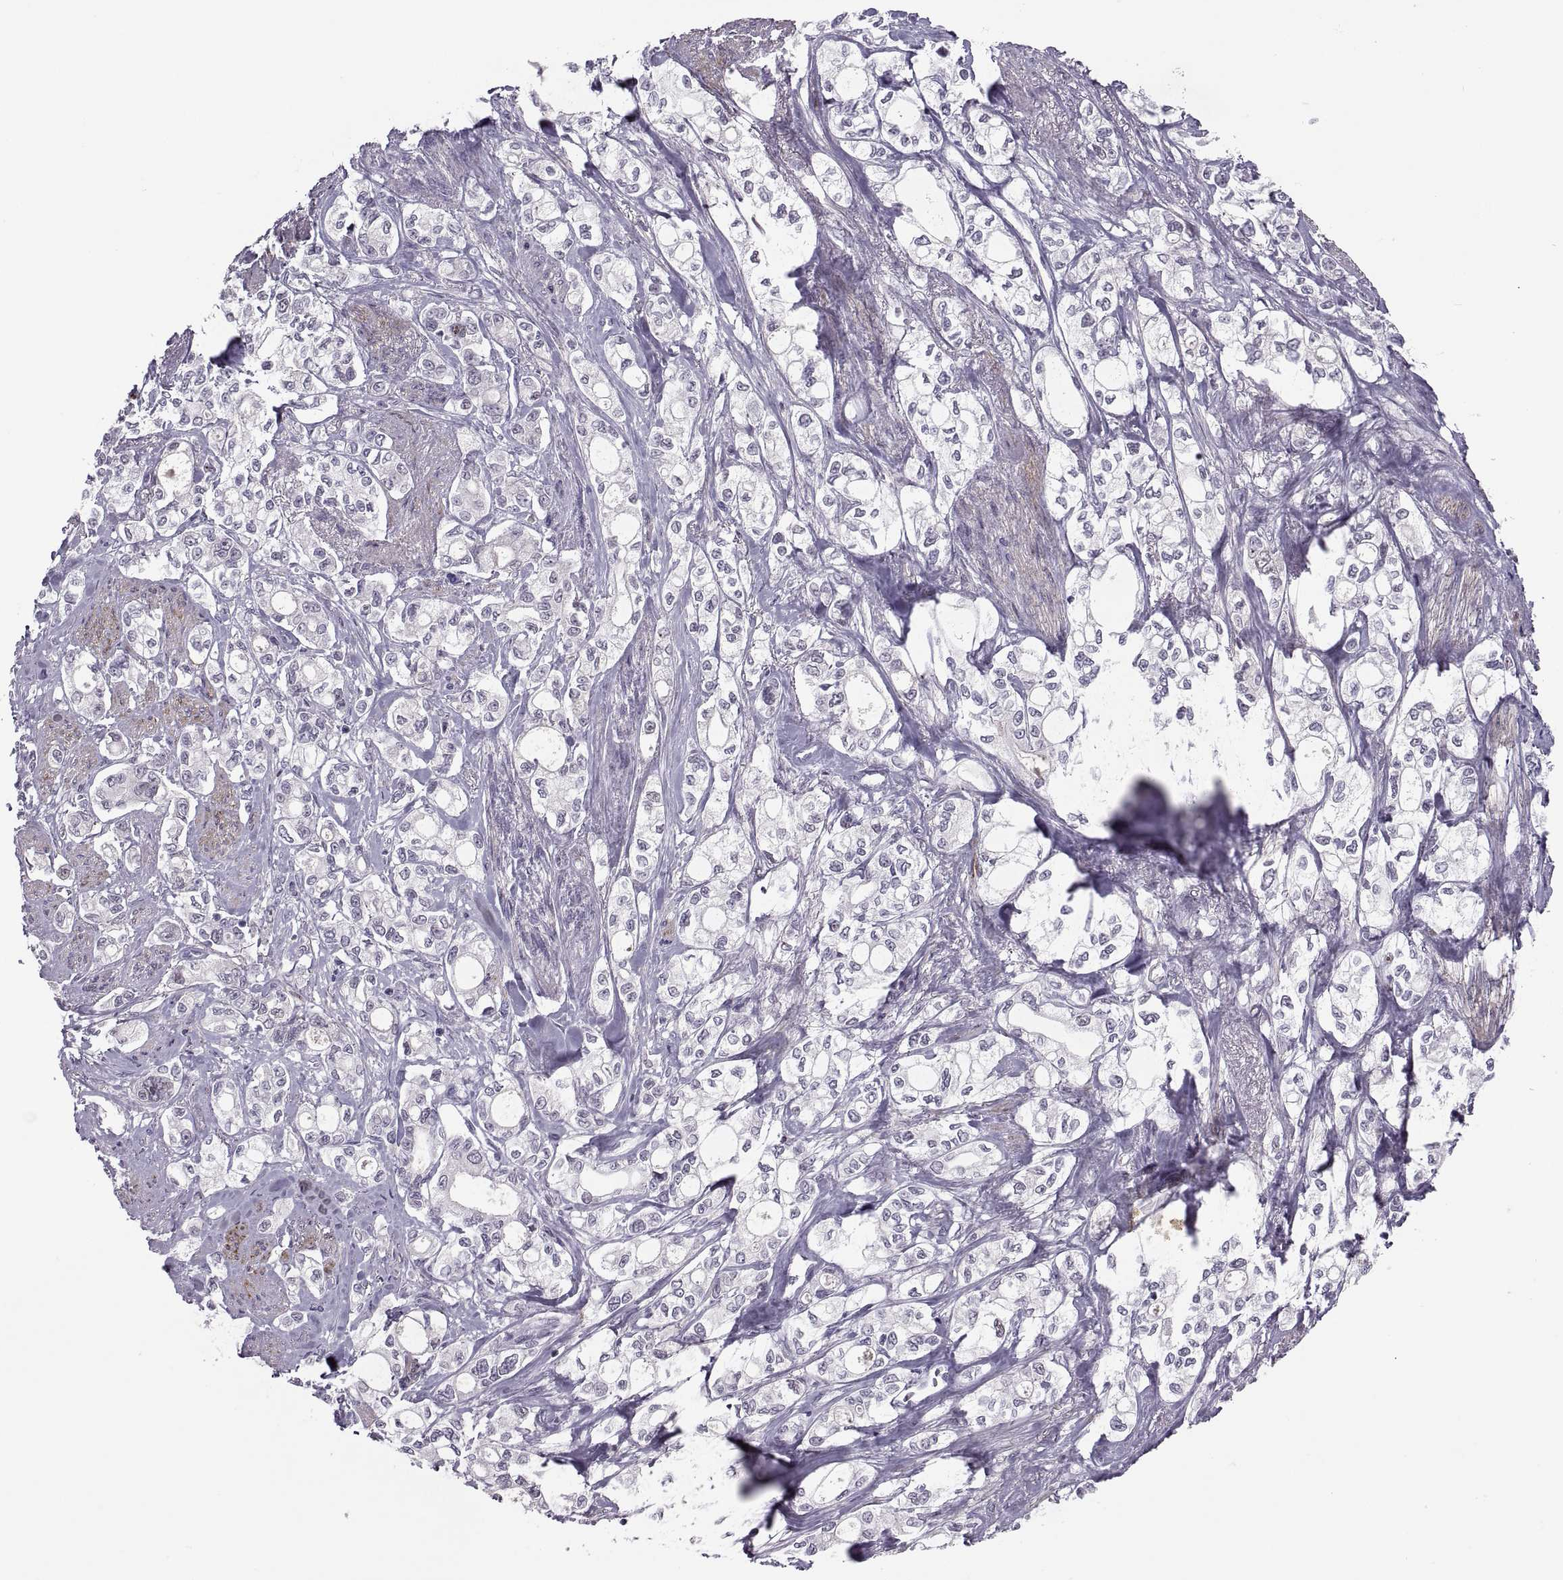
{"staining": {"intensity": "negative", "quantity": "none", "location": "none"}, "tissue": "stomach cancer", "cell_type": "Tumor cells", "image_type": "cancer", "snomed": [{"axis": "morphology", "description": "Adenocarcinoma, NOS"}, {"axis": "topography", "description": "Stomach"}], "caption": "Immunohistochemistry of human stomach adenocarcinoma reveals no expression in tumor cells. (Immunohistochemistry, brightfield microscopy, high magnification).", "gene": "CHCT1", "patient": {"sex": "male", "age": 63}}